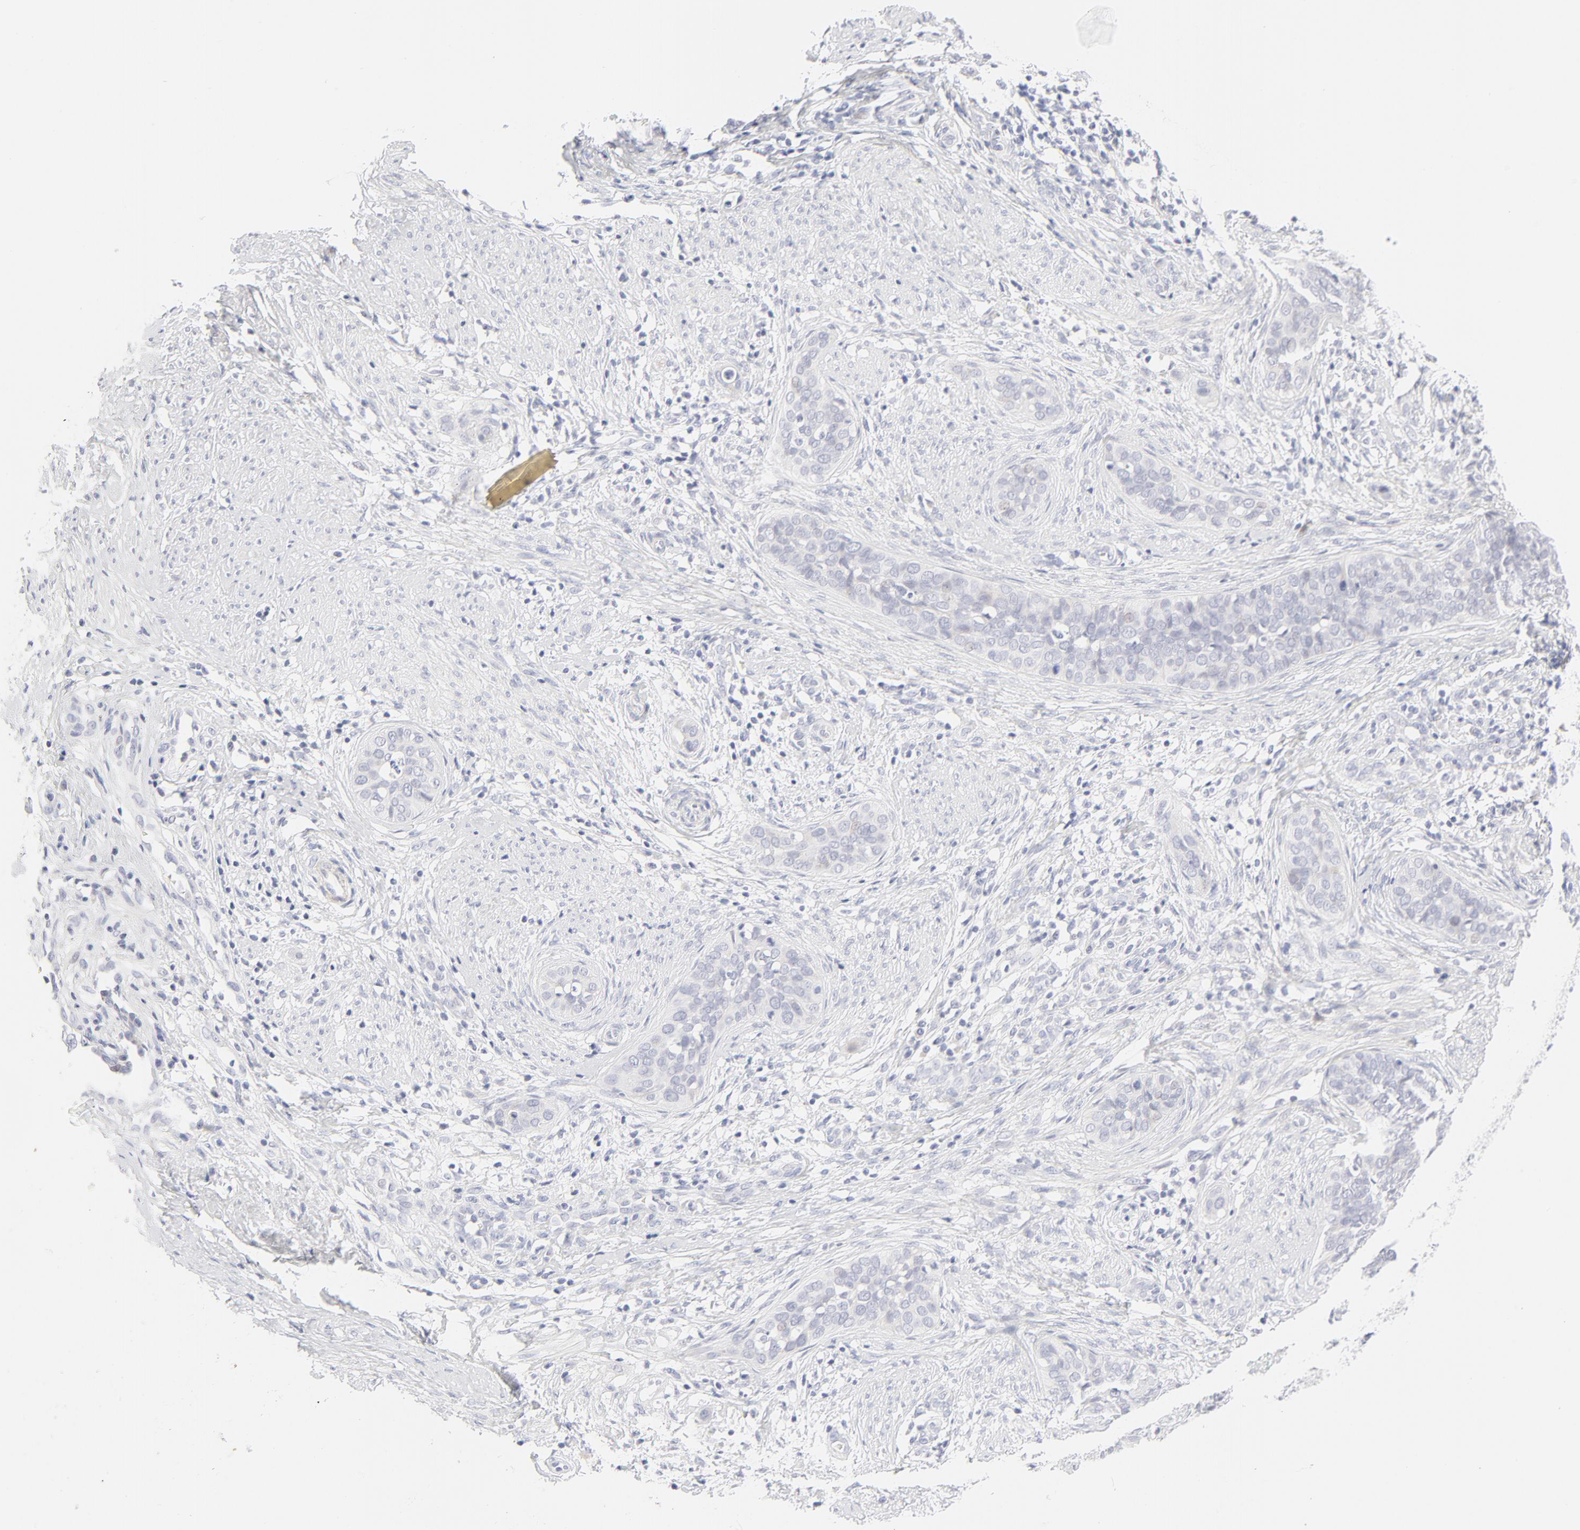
{"staining": {"intensity": "negative", "quantity": "none", "location": "none"}, "tissue": "cervical cancer", "cell_type": "Tumor cells", "image_type": "cancer", "snomed": [{"axis": "morphology", "description": "Squamous cell carcinoma, NOS"}, {"axis": "topography", "description": "Cervix"}], "caption": "Photomicrograph shows no protein positivity in tumor cells of cervical cancer tissue. Brightfield microscopy of immunohistochemistry stained with DAB (3,3'-diaminobenzidine) (brown) and hematoxylin (blue), captured at high magnification.", "gene": "NPNT", "patient": {"sex": "female", "age": 31}}